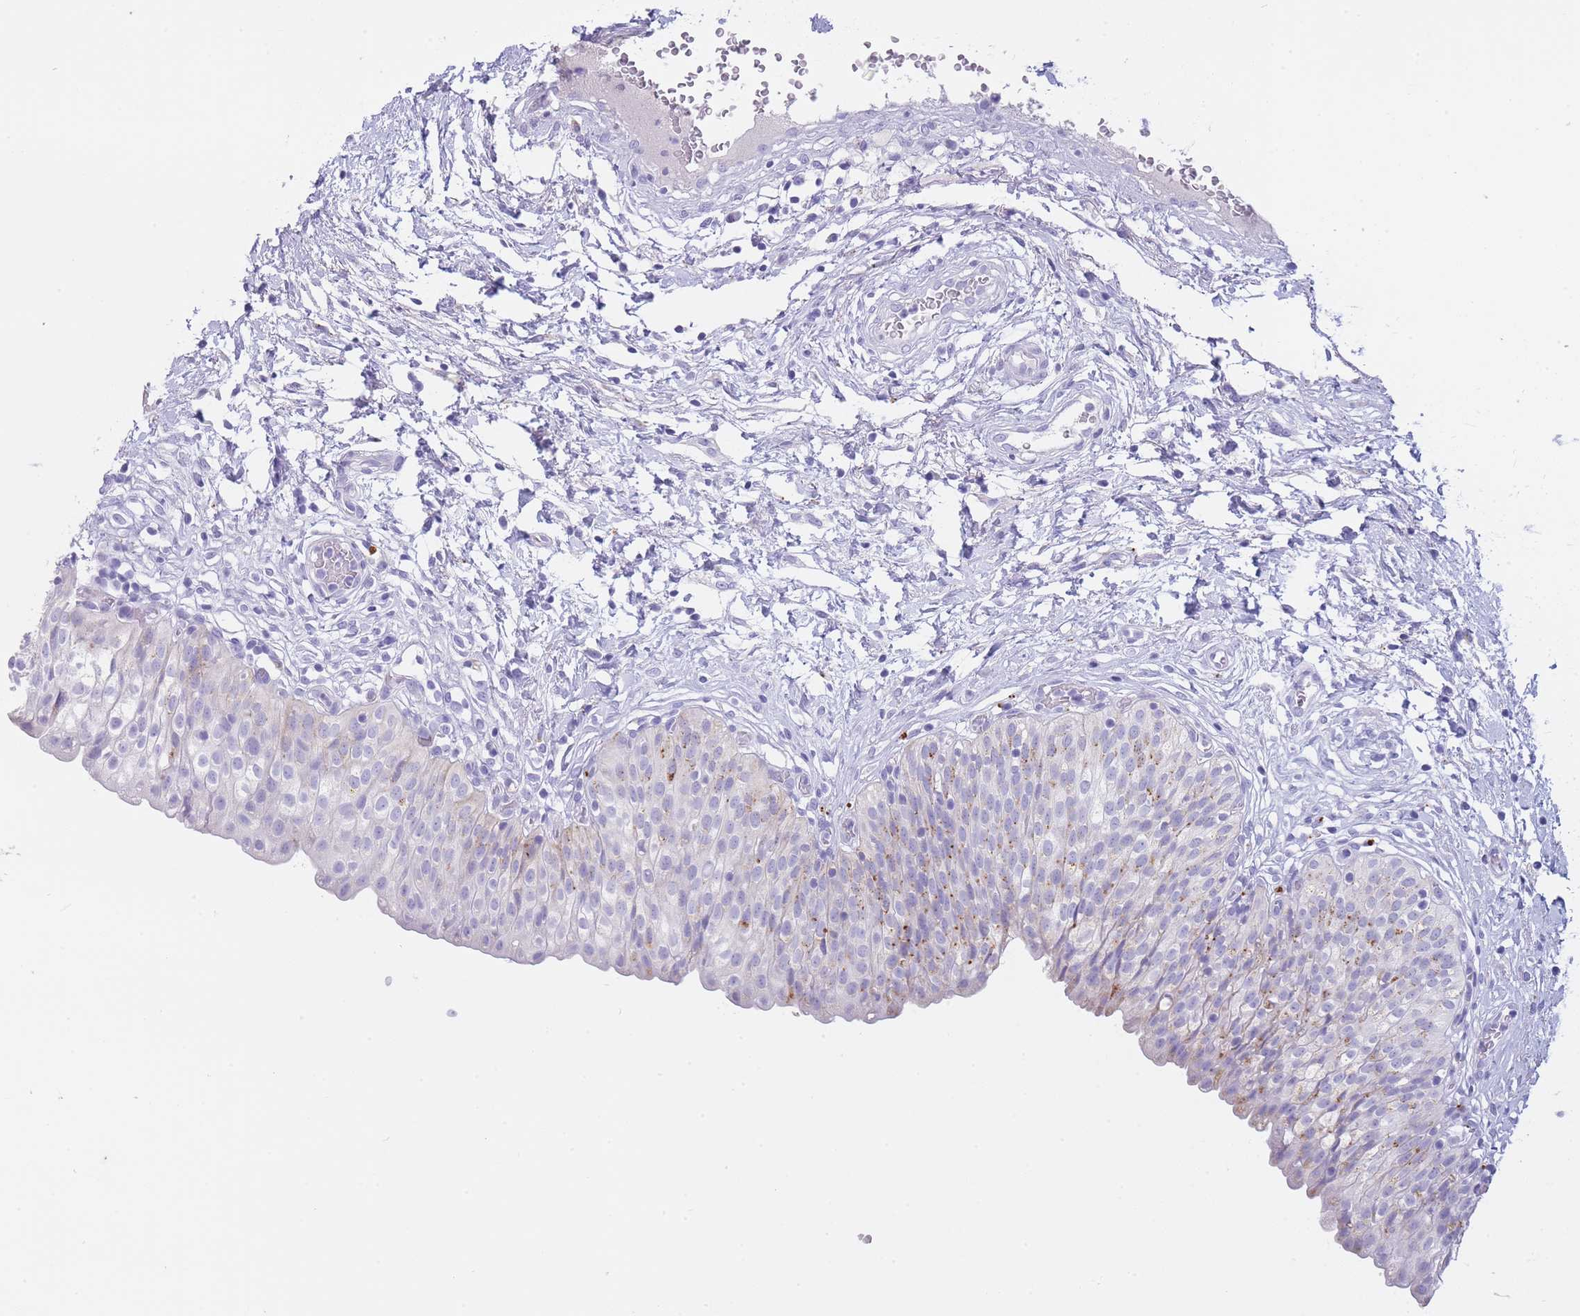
{"staining": {"intensity": "moderate", "quantity": "<25%", "location": "cytoplasmic/membranous"}, "tissue": "urinary bladder", "cell_type": "Urothelial cells", "image_type": "normal", "snomed": [{"axis": "morphology", "description": "Normal tissue, NOS"}, {"axis": "topography", "description": "Urinary bladder"}], "caption": "Immunohistochemistry of unremarkable human urinary bladder reveals low levels of moderate cytoplasmic/membranous expression in about <25% of urothelial cells.", "gene": "GAA", "patient": {"sex": "male", "age": 55}}